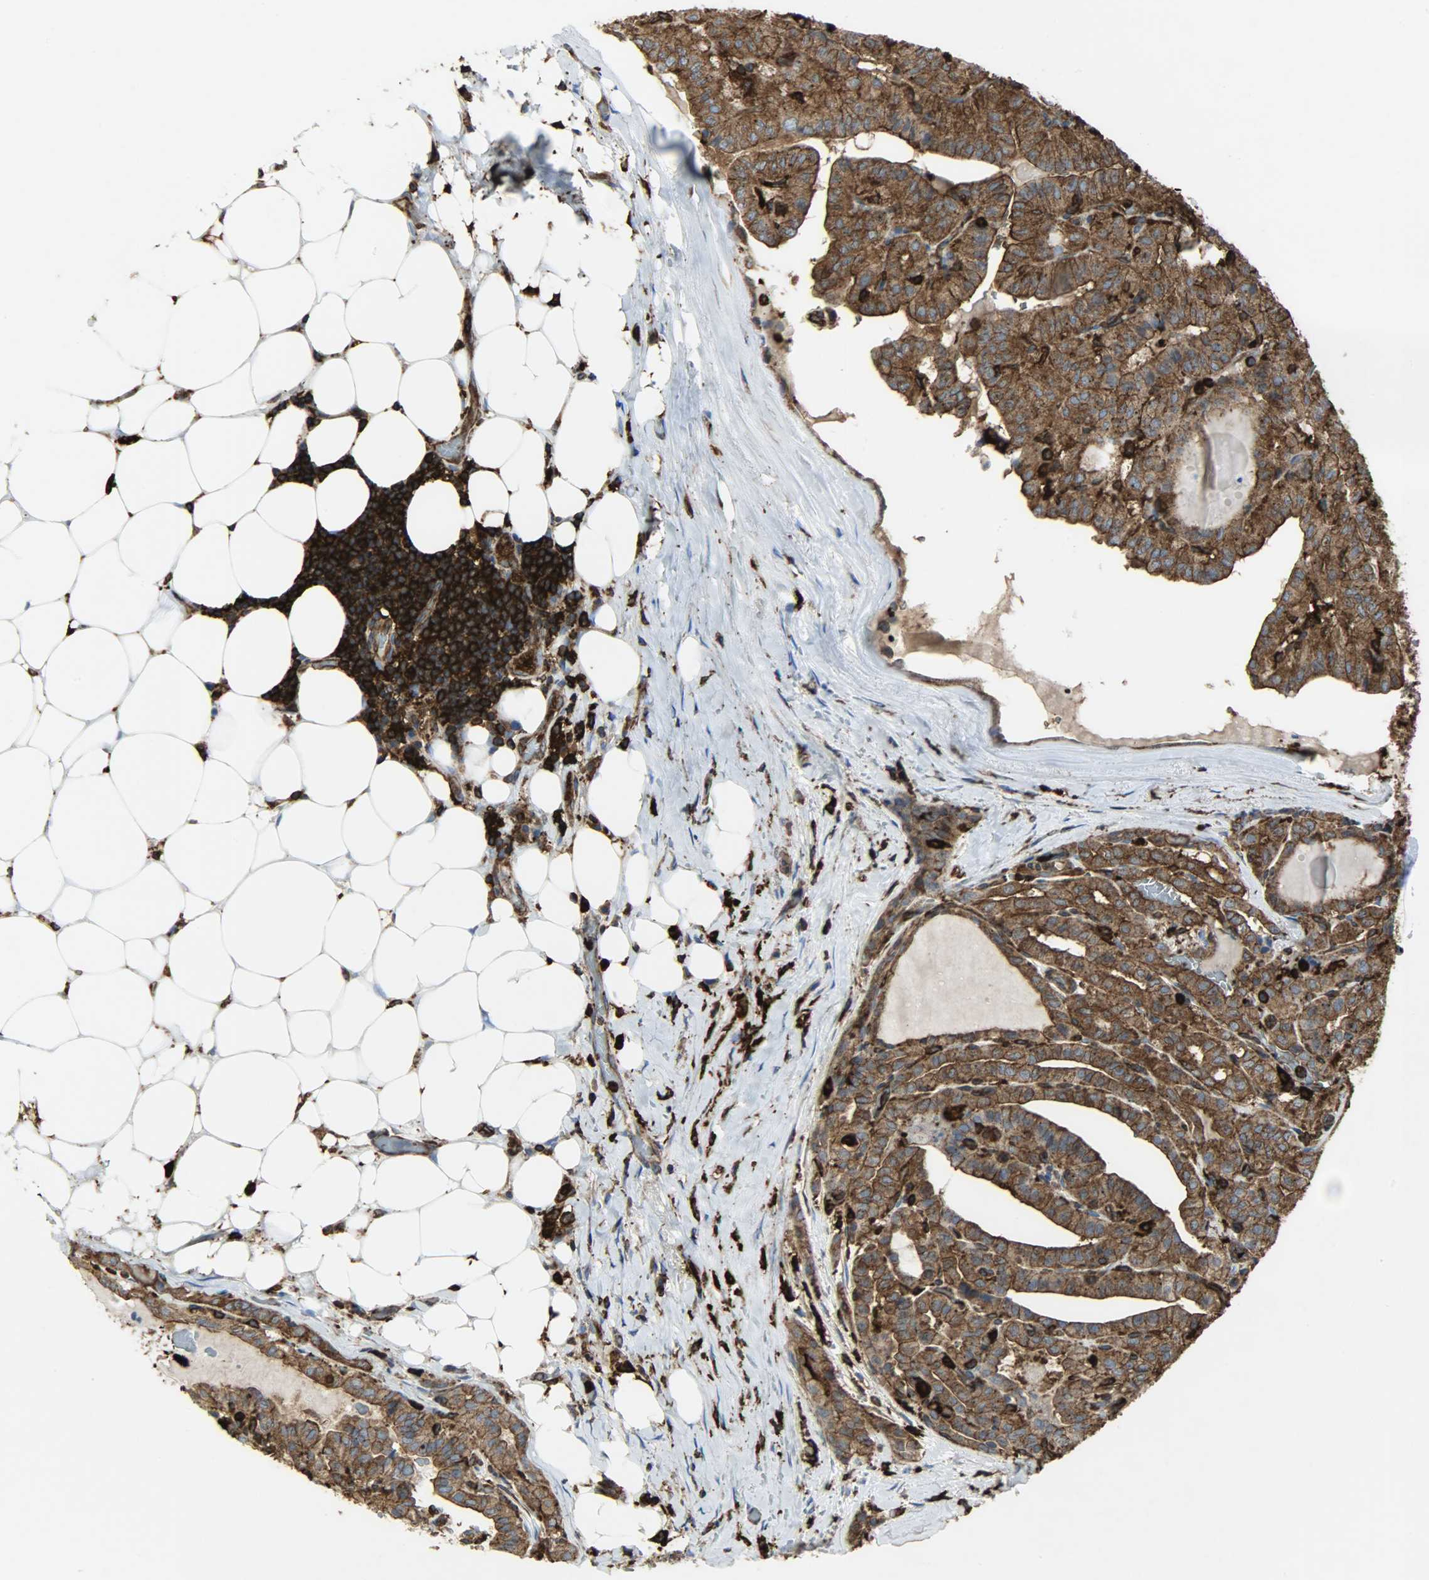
{"staining": {"intensity": "strong", "quantity": ">75%", "location": "cytoplasmic/membranous"}, "tissue": "thyroid cancer", "cell_type": "Tumor cells", "image_type": "cancer", "snomed": [{"axis": "morphology", "description": "Papillary adenocarcinoma, NOS"}, {"axis": "topography", "description": "Thyroid gland"}], "caption": "Immunohistochemical staining of human thyroid cancer (papillary adenocarcinoma) displays high levels of strong cytoplasmic/membranous protein positivity in approximately >75% of tumor cells.", "gene": "VASP", "patient": {"sex": "male", "age": 77}}